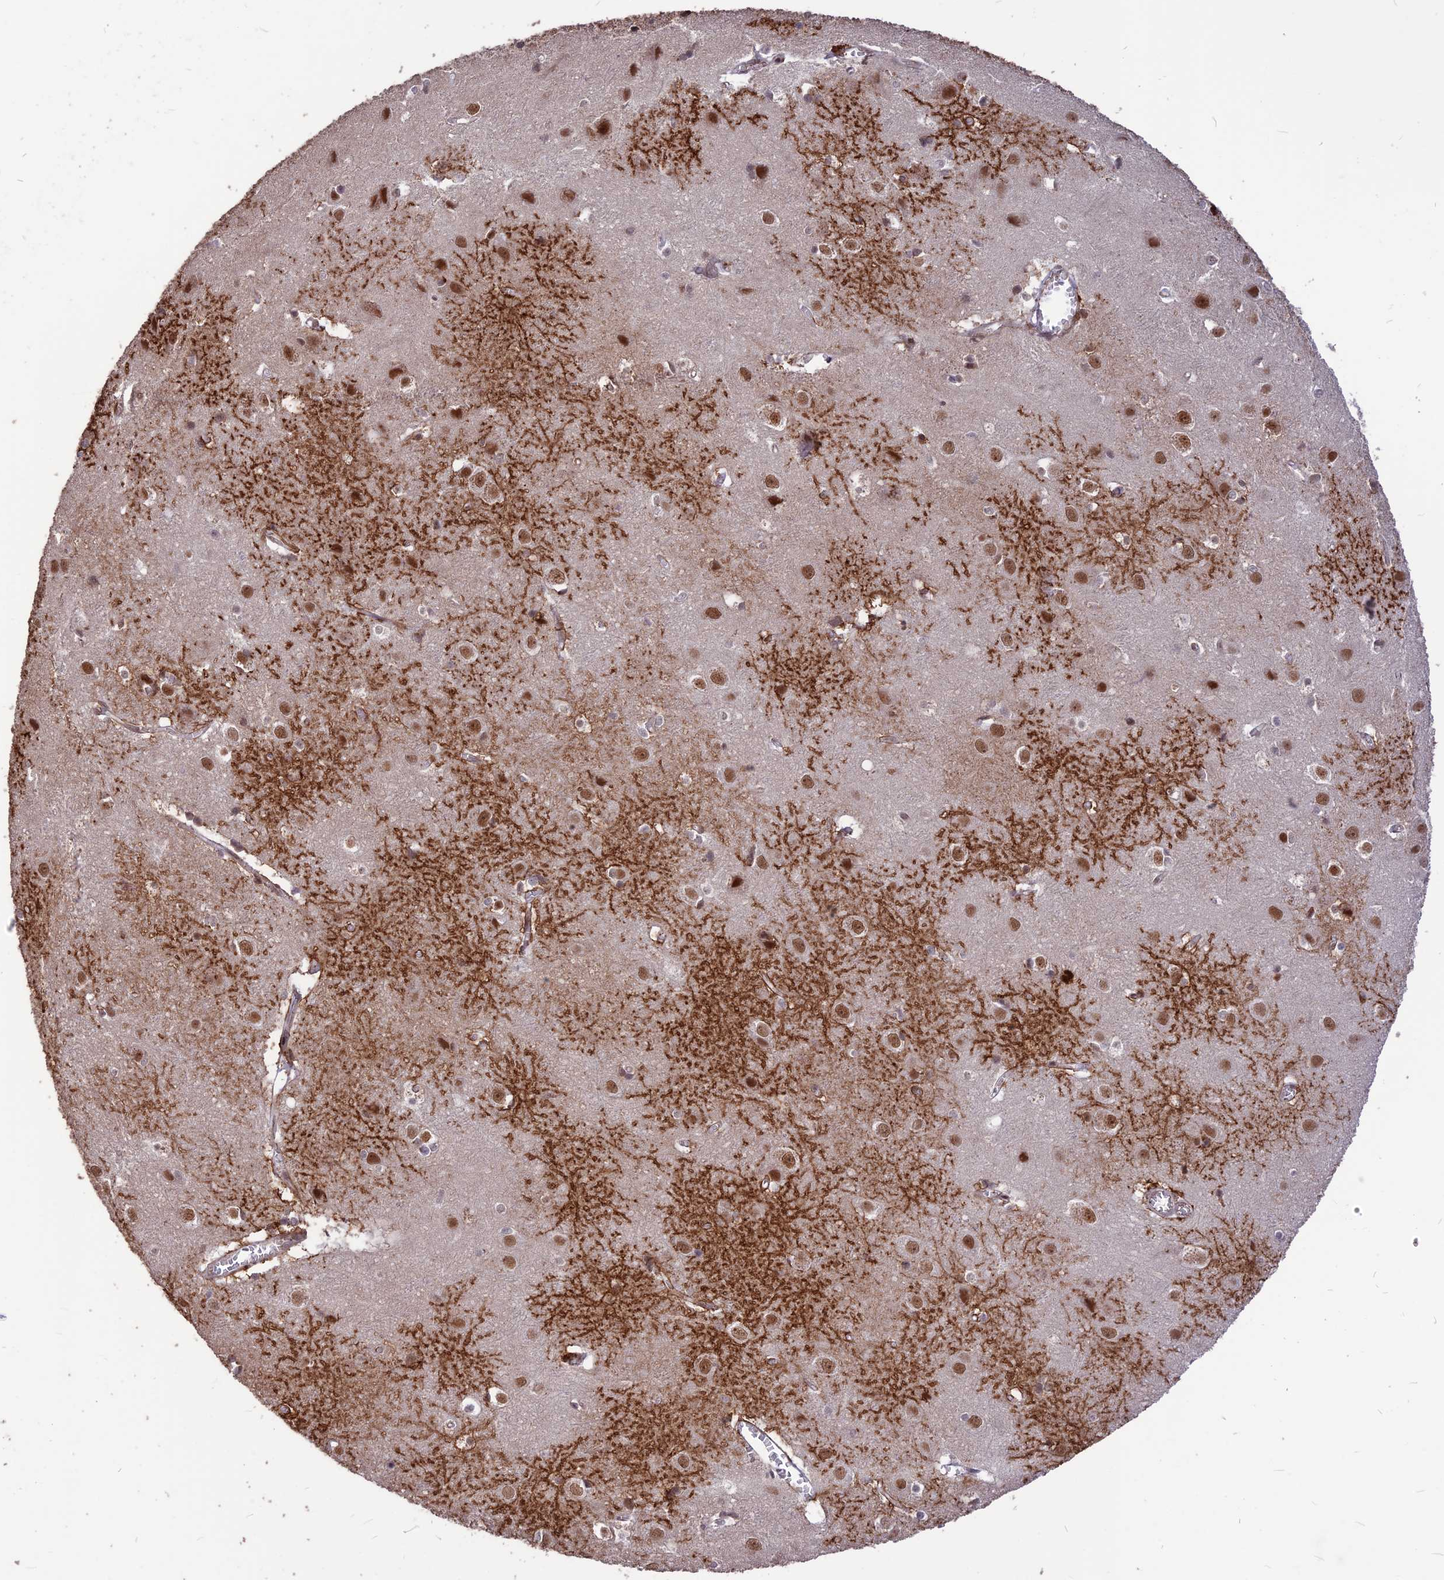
{"staining": {"intensity": "moderate", "quantity": ">75%", "location": "nuclear"}, "tissue": "cerebral cortex", "cell_type": "Endothelial cells", "image_type": "normal", "snomed": [{"axis": "morphology", "description": "Normal tissue, NOS"}, {"axis": "topography", "description": "Cerebral cortex"}], "caption": "DAB (3,3'-diaminobenzidine) immunohistochemical staining of normal cerebral cortex exhibits moderate nuclear protein staining in approximately >75% of endothelial cells. (Brightfield microscopy of DAB IHC at high magnification).", "gene": "DIS3", "patient": {"sex": "male", "age": 54}}